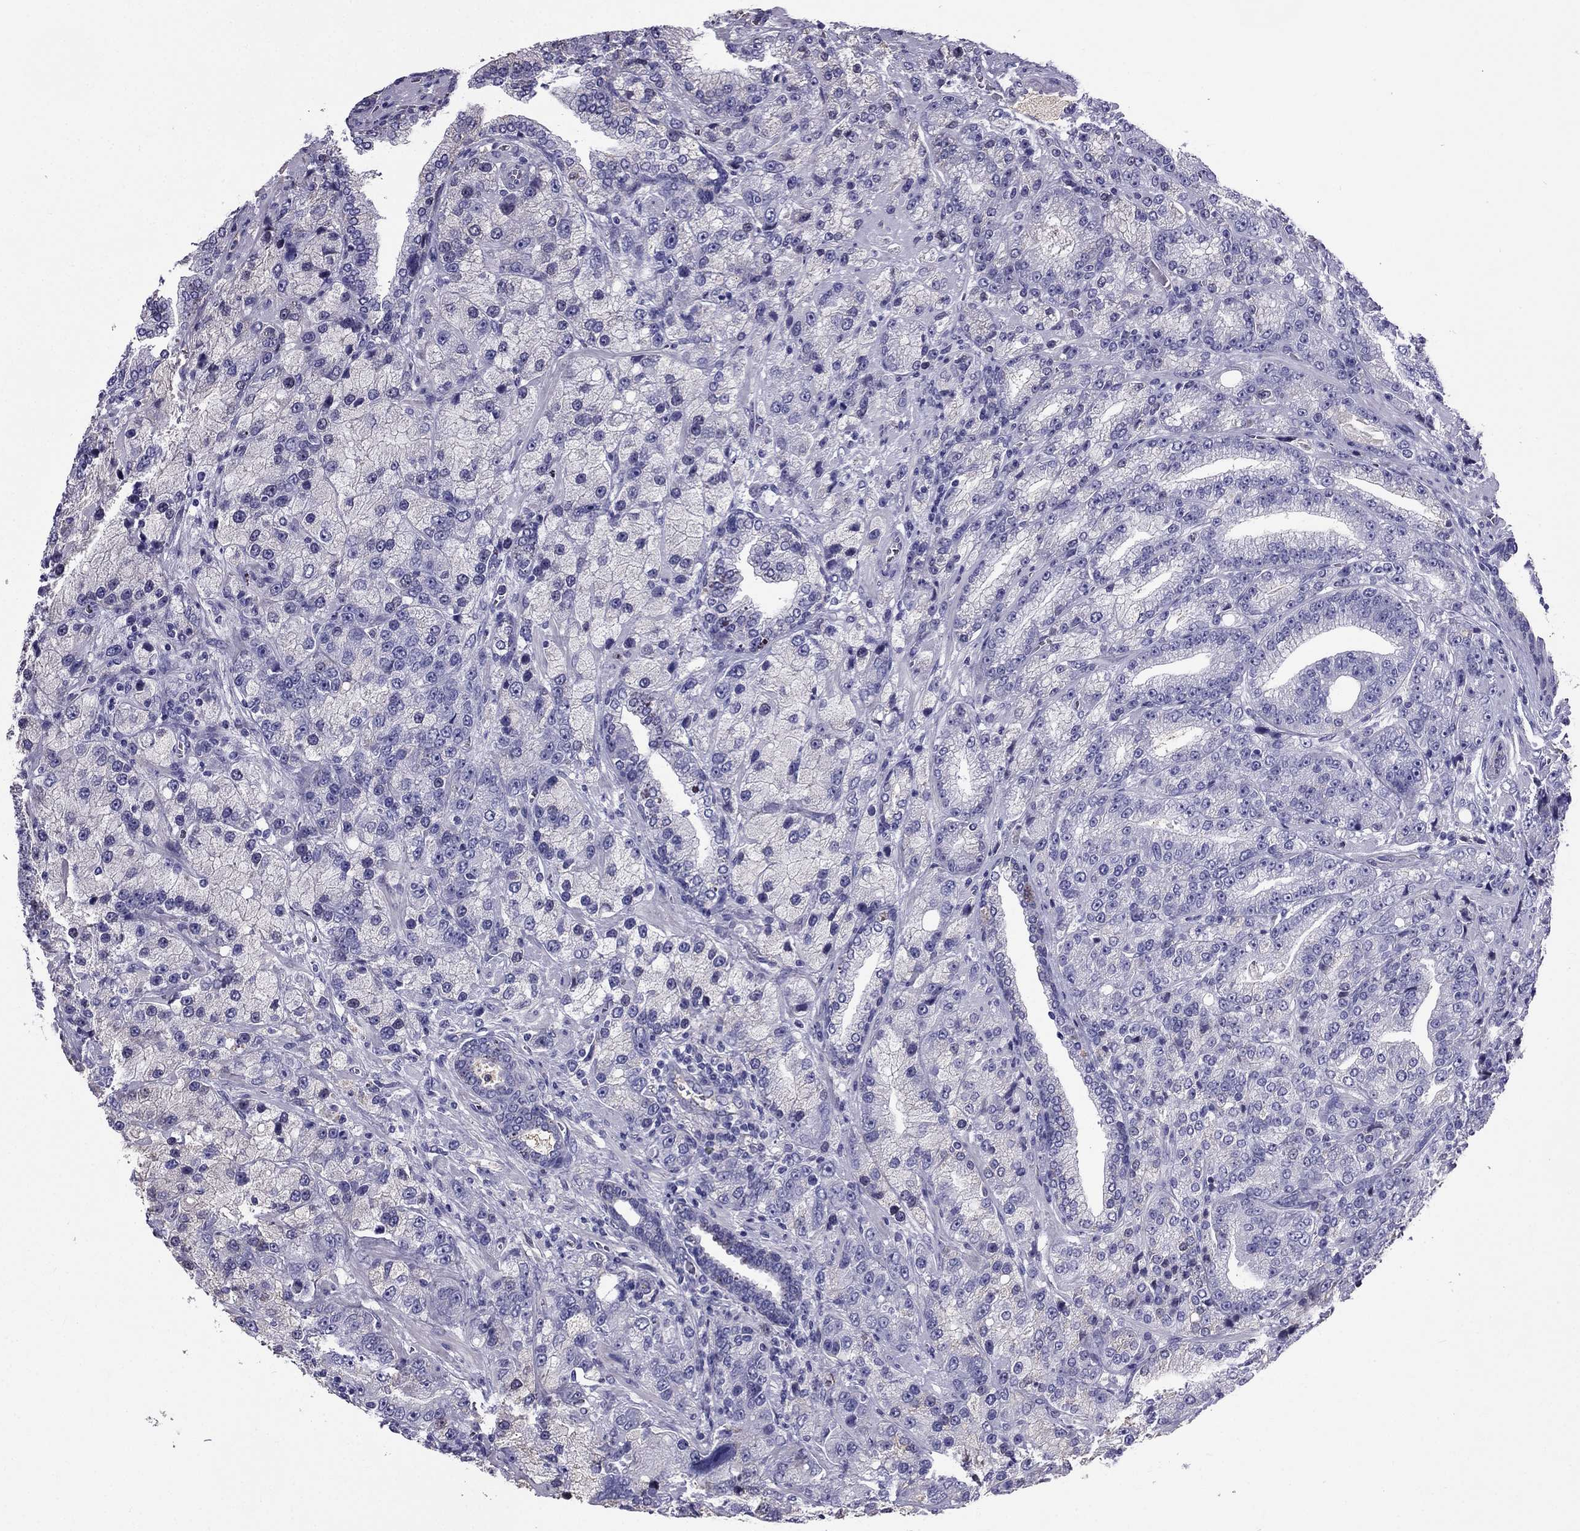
{"staining": {"intensity": "negative", "quantity": "none", "location": "none"}, "tissue": "prostate cancer", "cell_type": "Tumor cells", "image_type": "cancer", "snomed": [{"axis": "morphology", "description": "Adenocarcinoma, NOS"}, {"axis": "topography", "description": "Prostate"}], "caption": "Immunohistochemistry (IHC) micrograph of prostate cancer stained for a protein (brown), which displays no staining in tumor cells.", "gene": "TBC1D21", "patient": {"sex": "male", "age": 63}}